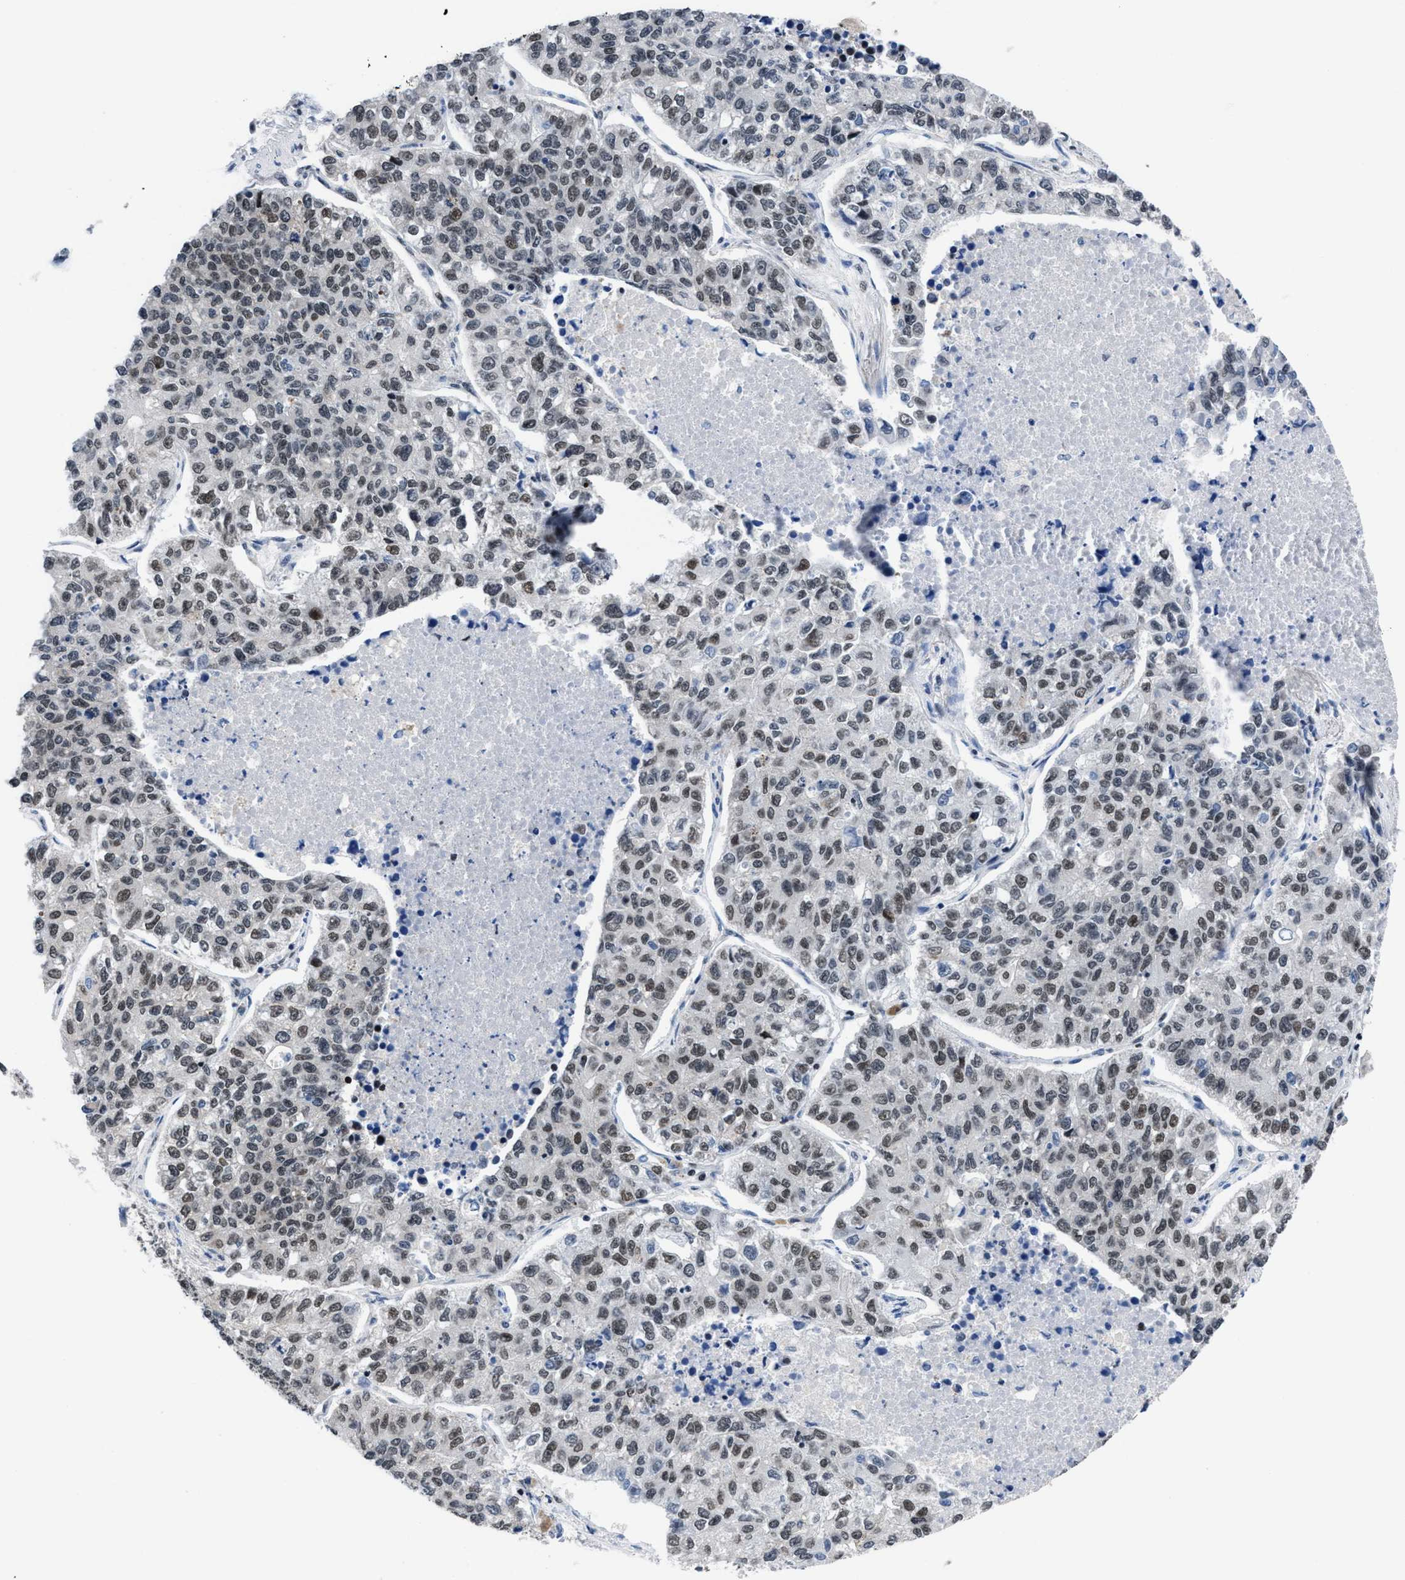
{"staining": {"intensity": "weak", "quantity": ">75%", "location": "nuclear"}, "tissue": "lung cancer", "cell_type": "Tumor cells", "image_type": "cancer", "snomed": [{"axis": "morphology", "description": "Adenocarcinoma, NOS"}, {"axis": "topography", "description": "Lung"}], "caption": "An IHC photomicrograph of tumor tissue is shown. Protein staining in brown highlights weak nuclear positivity in lung cancer (adenocarcinoma) within tumor cells. (Brightfield microscopy of DAB IHC at high magnification).", "gene": "WDR81", "patient": {"sex": "male", "age": 49}}